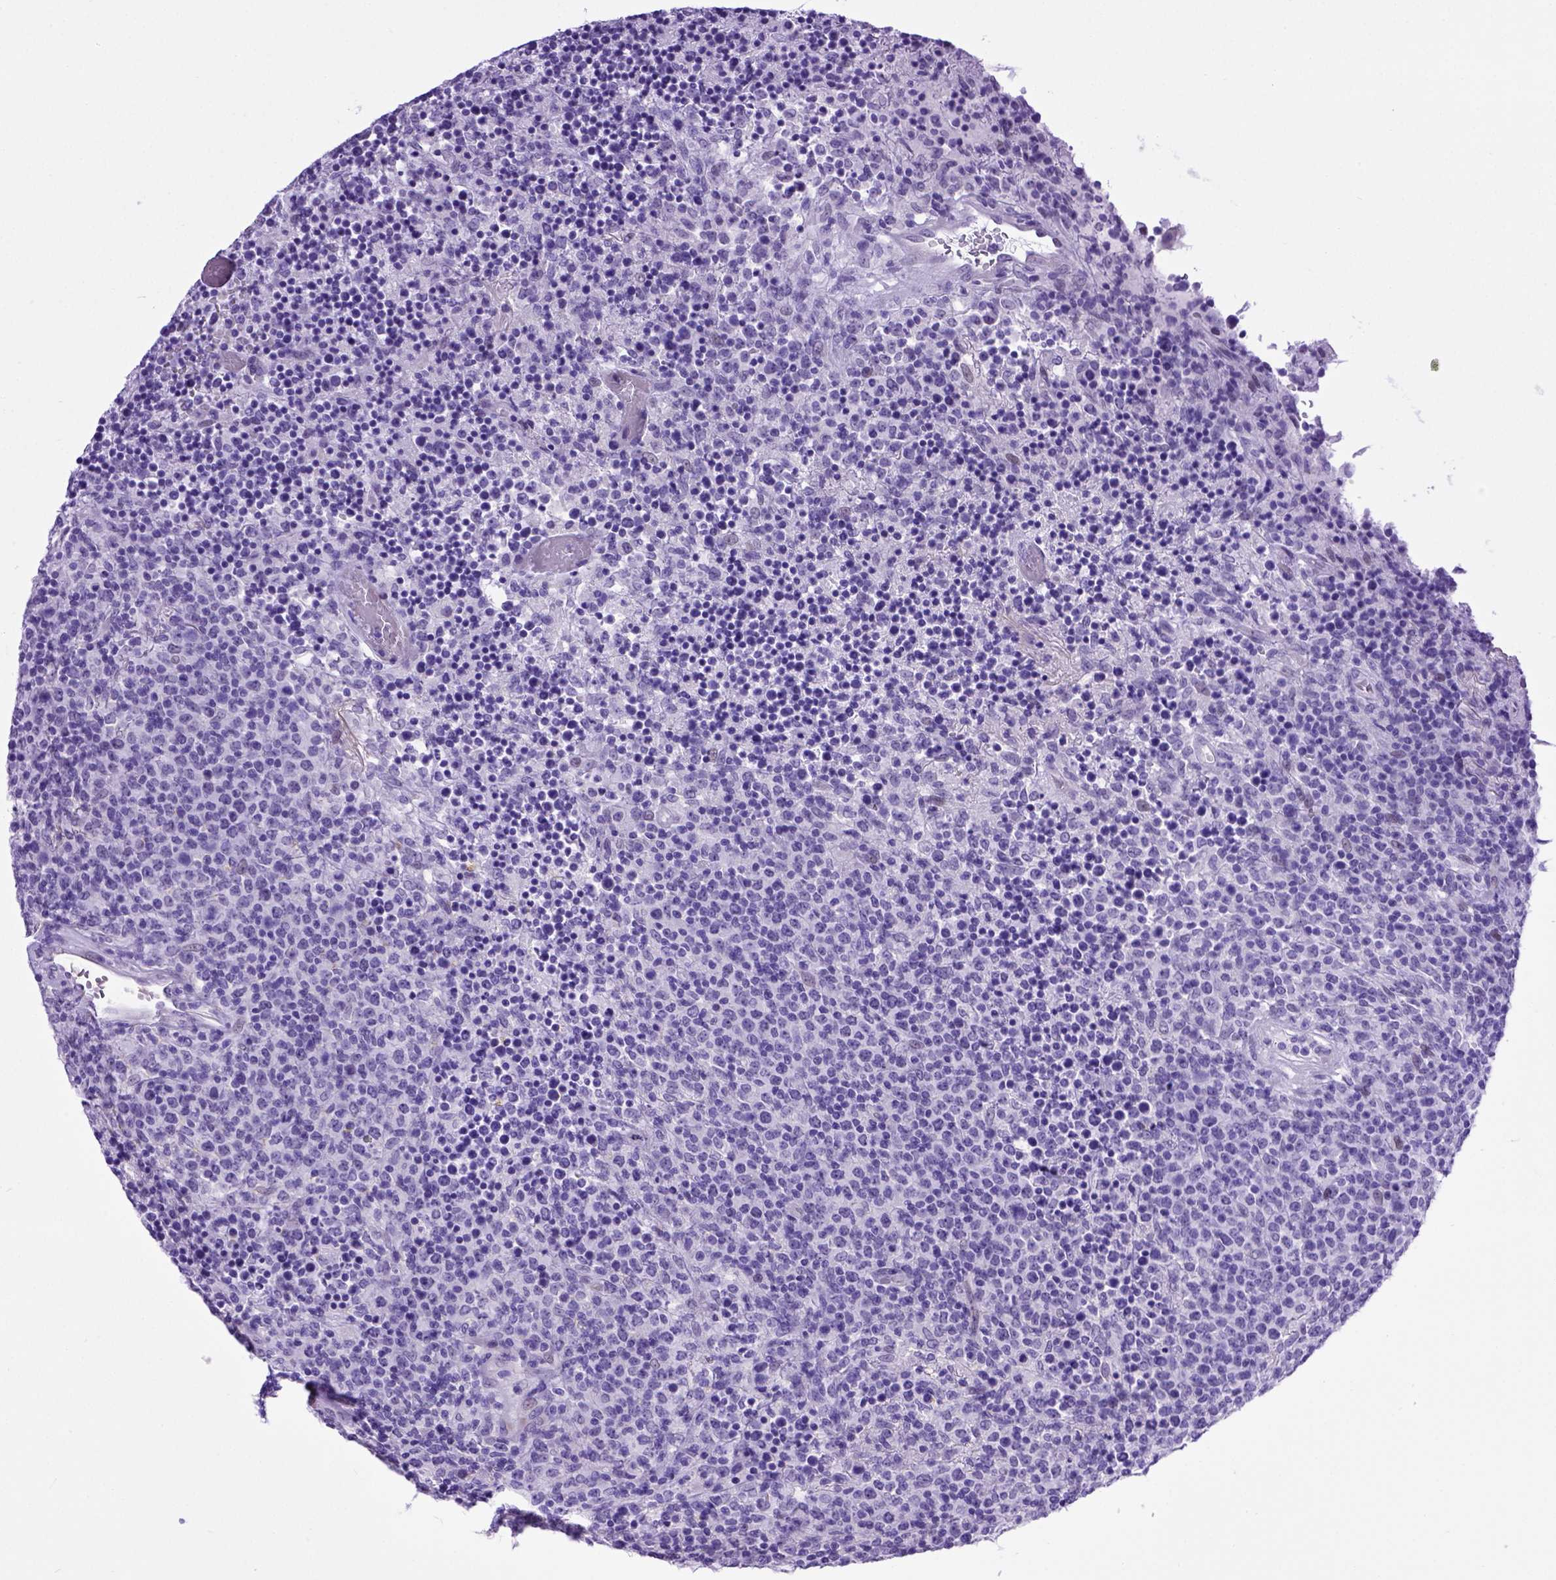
{"staining": {"intensity": "negative", "quantity": "none", "location": "none"}, "tissue": "lymphoma", "cell_type": "Tumor cells", "image_type": "cancer", "snomed": [{"axis": "morphology", "description": "Malignant lymphoma, non-Hodgkin's type, High grade"}, {"axis": "topography", "description": "Lung"}], "caption": "High power microscopy micrograph of an IHC image of malignant lymphoma, non-Hodgkin's type (high-grade), revealing no significant staining in tumor cells.", "gene": "ADAM12", "patient": {"sex": "male", "age": 79}}